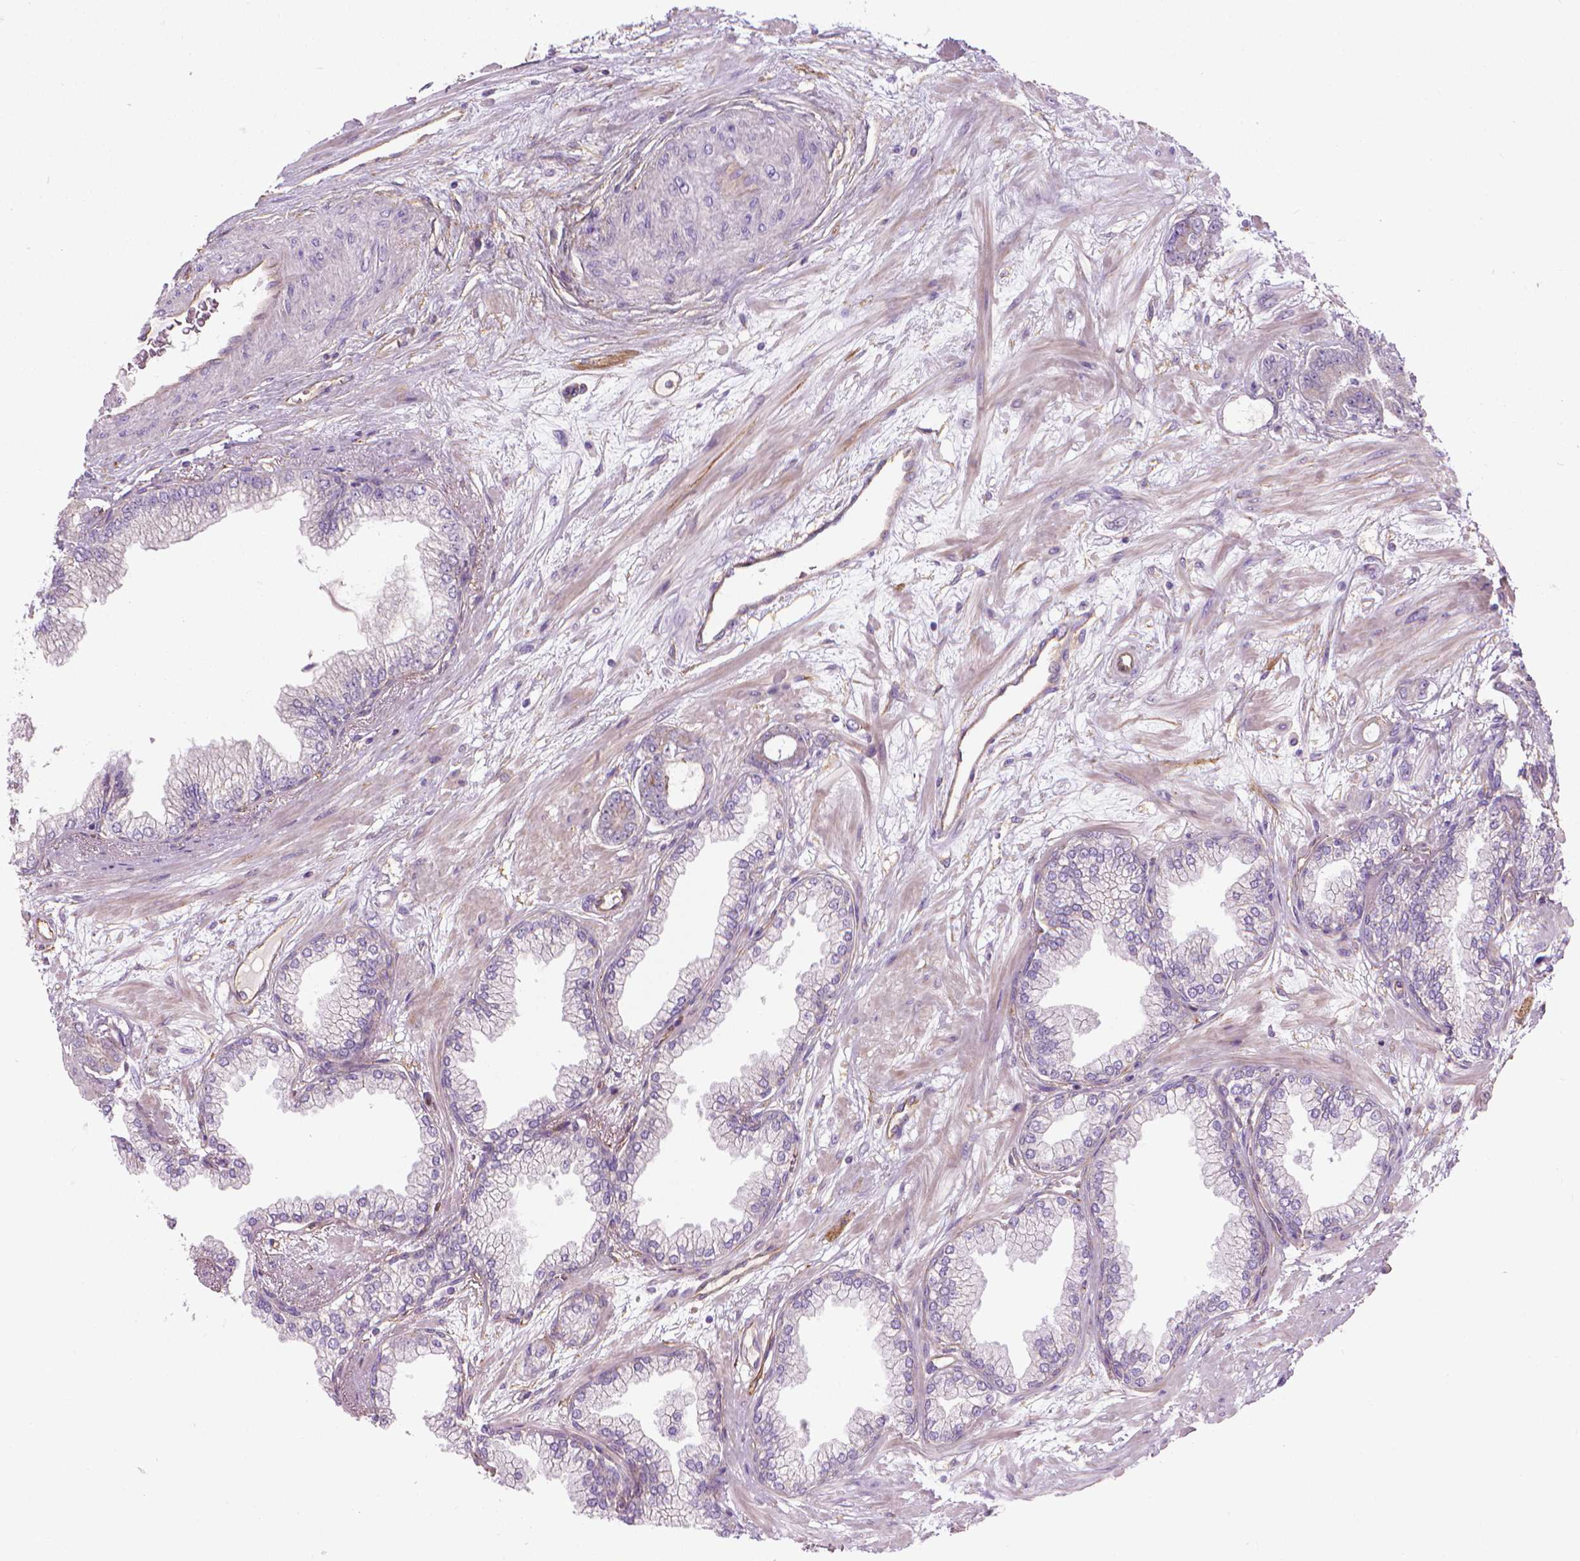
{"staining": {"intensity": "negative", "quantity": "none", "location": "none"}, "tissue": "prostate cancer", "cell_type": "Tumor cells", "image_type": "cancer", "snomed": [{"axis": "morphology", "description": "Adenocarcinoma, Low grade"}, {"axis": "topography", "description": "Prostate"}], "caption": "High magnification brightfield microscopy of prostate cancer stained with DAB (brown) and counterstained with hematoxylin (blue): tumor cells show no significant expression. (Stains: DAB (3,3'-diaminobenzidine) immunohistochemistry (IHC) with hematoxylin counter stain, Microscopy: brightfield microscopy at high magnification).", "gene": "TENT5A", "patient": {"sex": "male", "age": 64}}